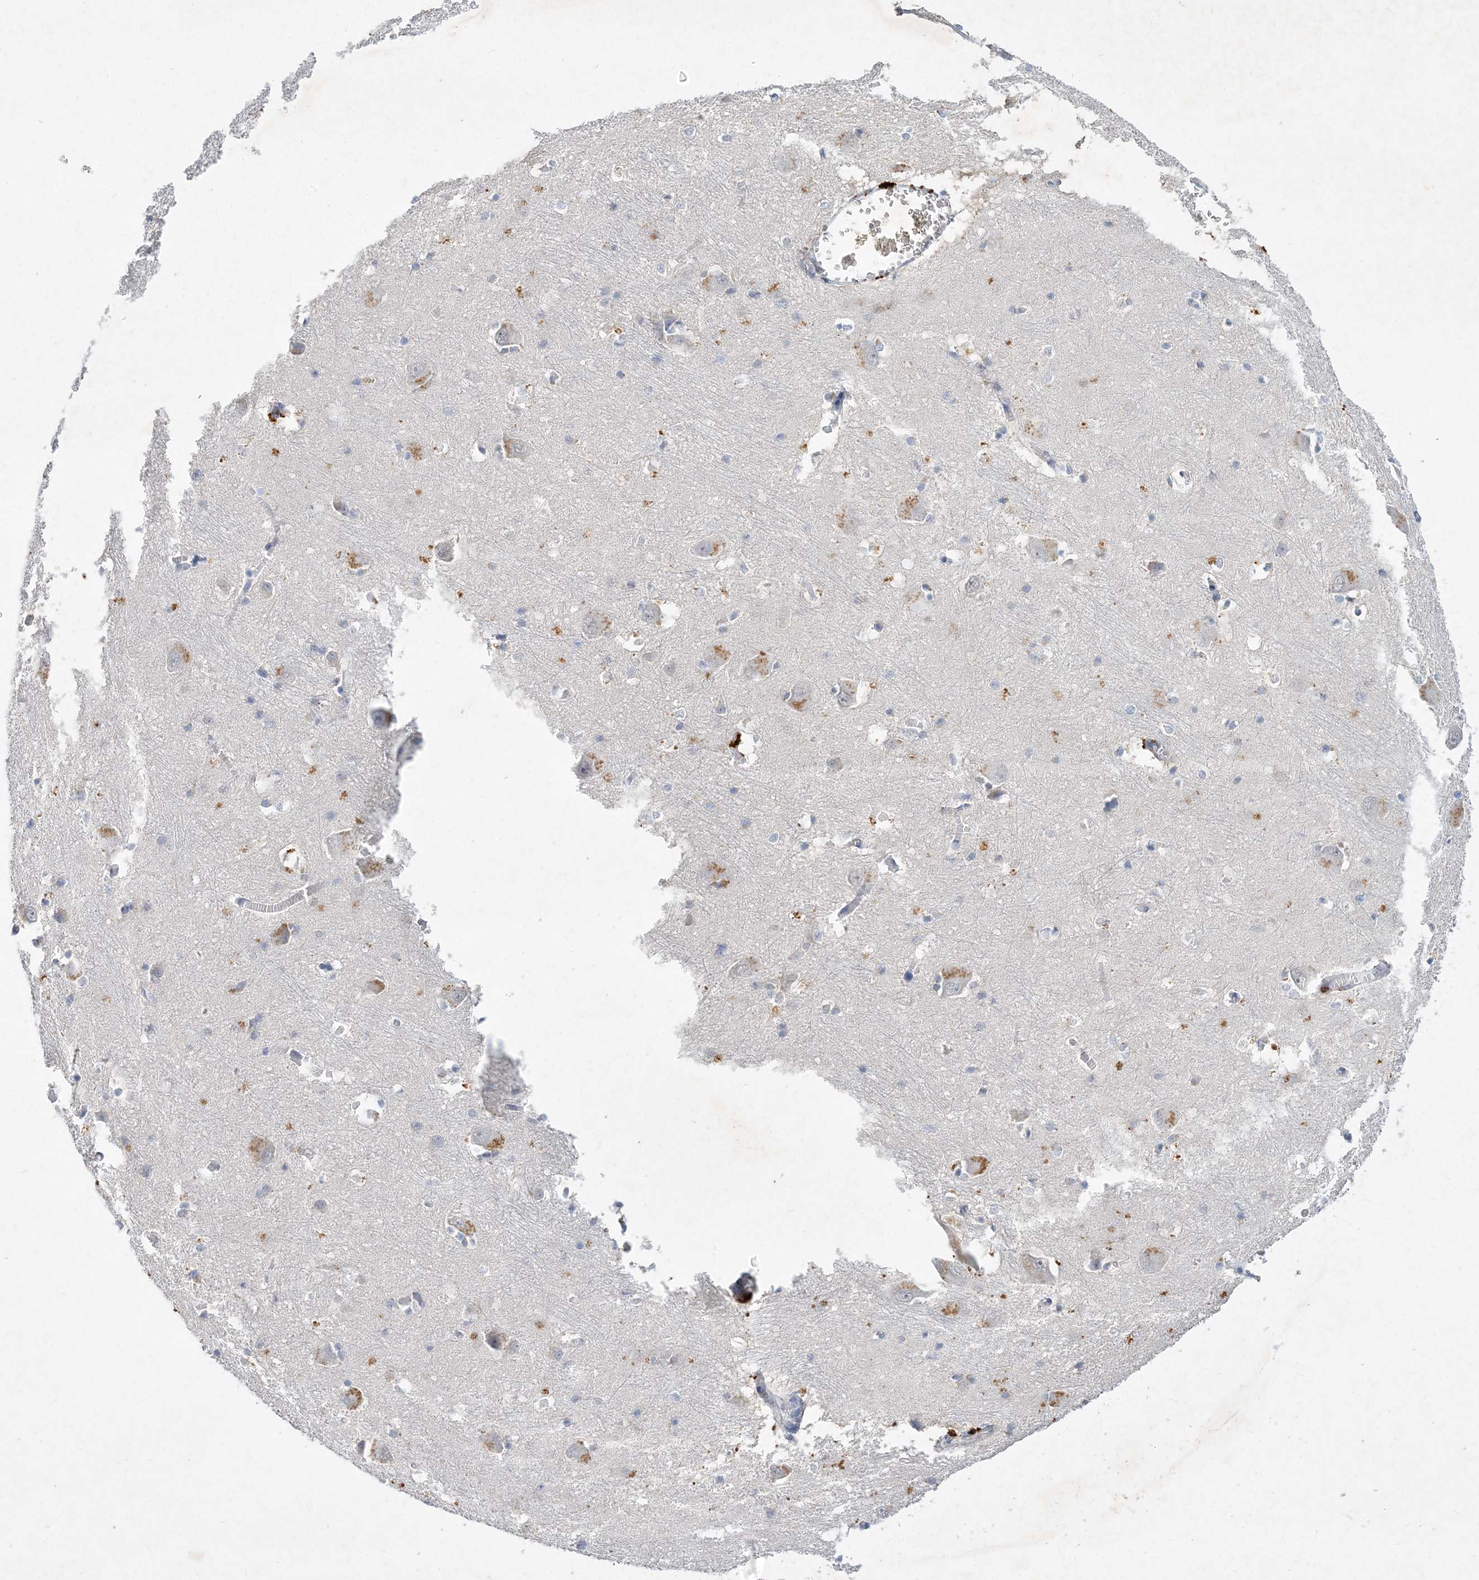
{"staining": {"intensity": "moderate", "quantity": "<25%", "location": "cytoplasmic/membranous"}, "tissue": "caudate", "cell_type": "Glial cells", "image_type": "normal", "snomed": [{"axis": "morphology", "description": "Normal tissue, NOS"}, {"axis": "topography", "description": "Lateral ventricle wall"}], "caption": "A photomicrograph of human caudate stained for a protein demonstrates moderate cytoplasmic/membranous brown staining in glial cells. The staining is performed using DAB brown chromogen to label protein expression. The nuclei are counter-stained blue using hematoxylin.", "gene": "C11orf58", "patient": {"sex": "male", "age": 37}}